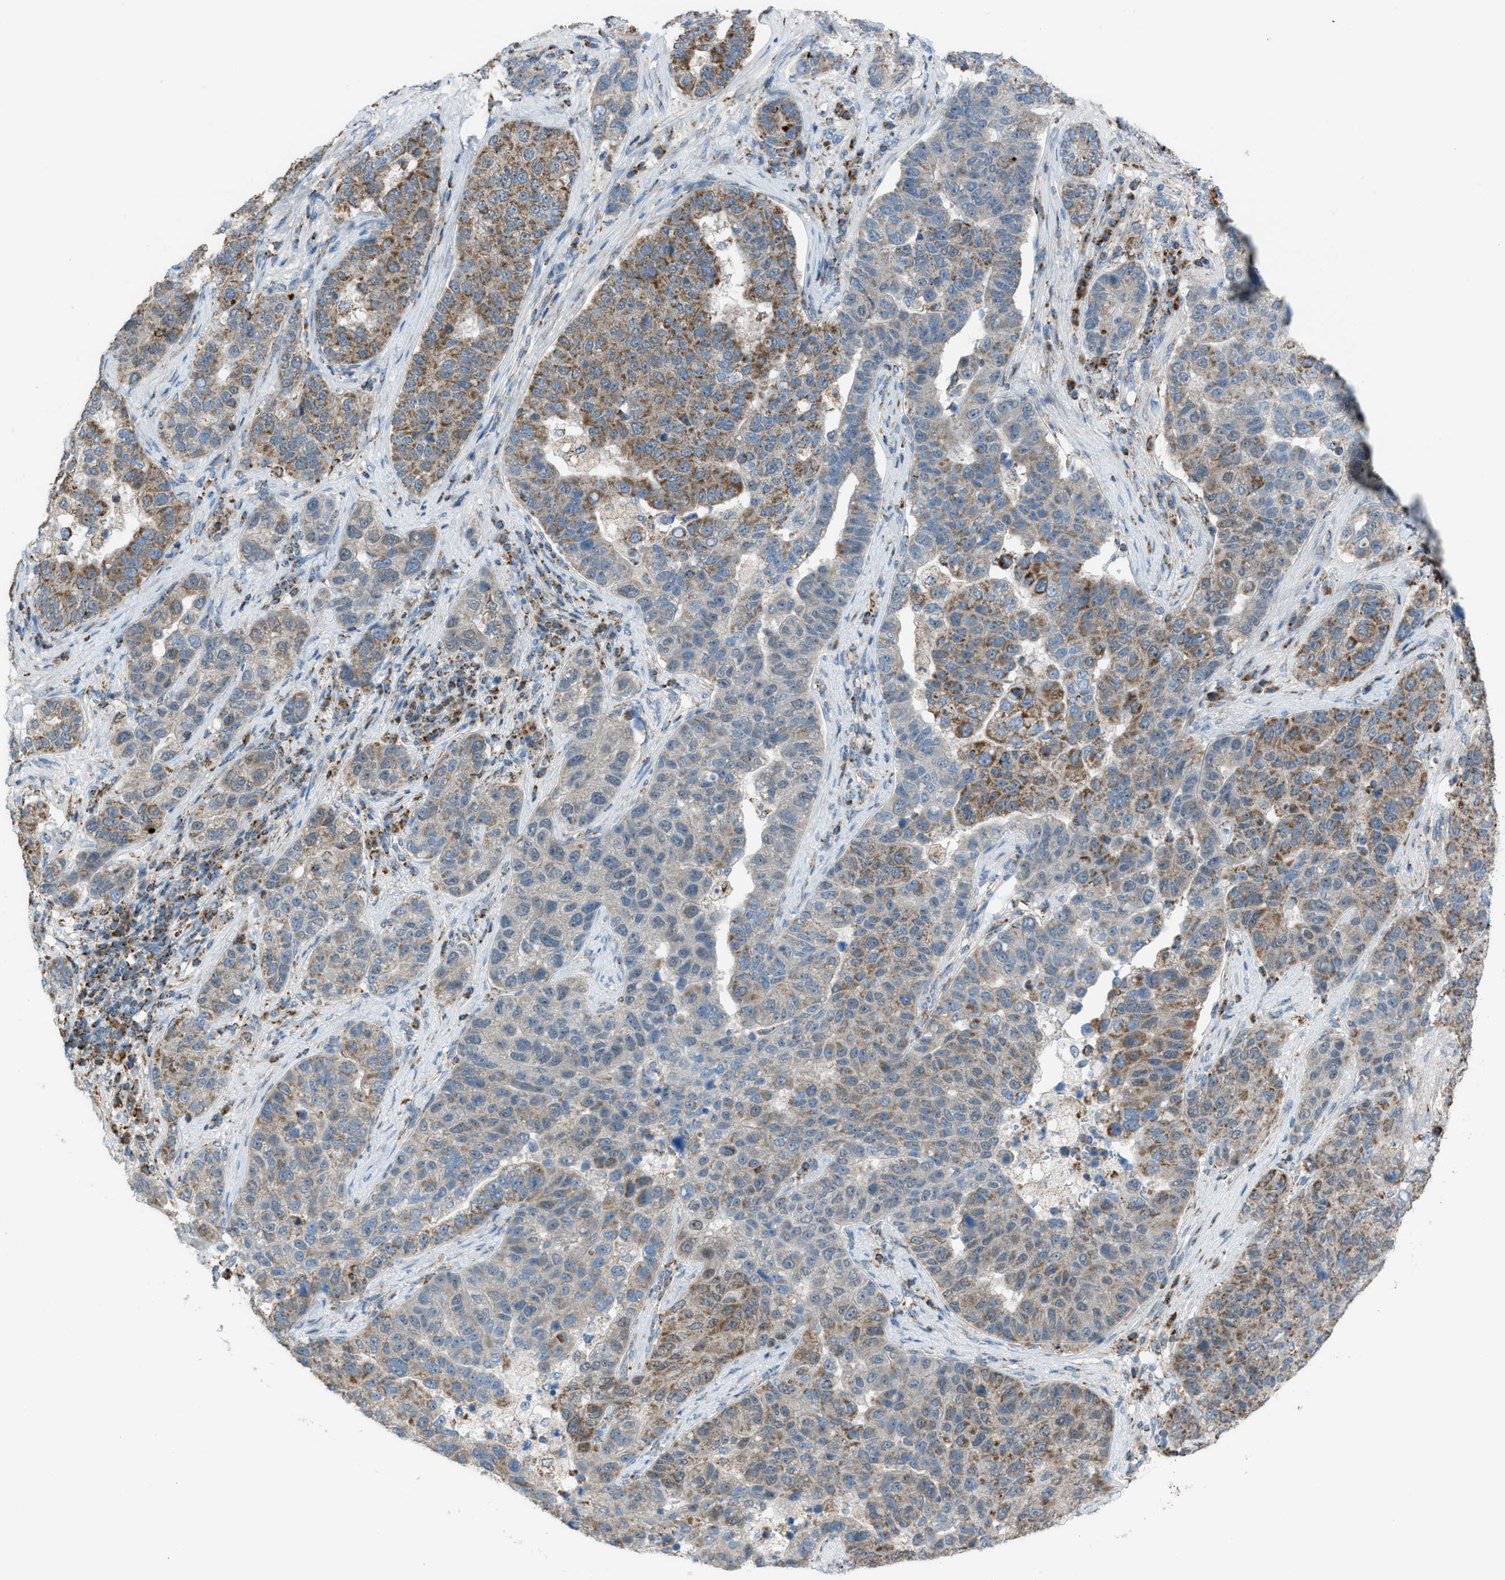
{"staining": {"intensity": "moderate", "quantity": "25%-75%", "location": "cytoplasmic/membranous"}, "tissue": "pancreatic cancer", "cell_type": "Tumor cells", "image_type": "cancer", "snomed": [{"axis": "morphology", "description": "Adenocarcinoma, NOS"}, {"axis": "topography", "description": "Pancreas"}], "caption": "Protein expression analysis of pancreatic cancer (adenocarcinoma) reveals moderate cytoplasmic/membranous expression in approximately 25%-75% of tumor cells.", "gene": "SRM", "patient": {"sex": "female", "age": 61}}